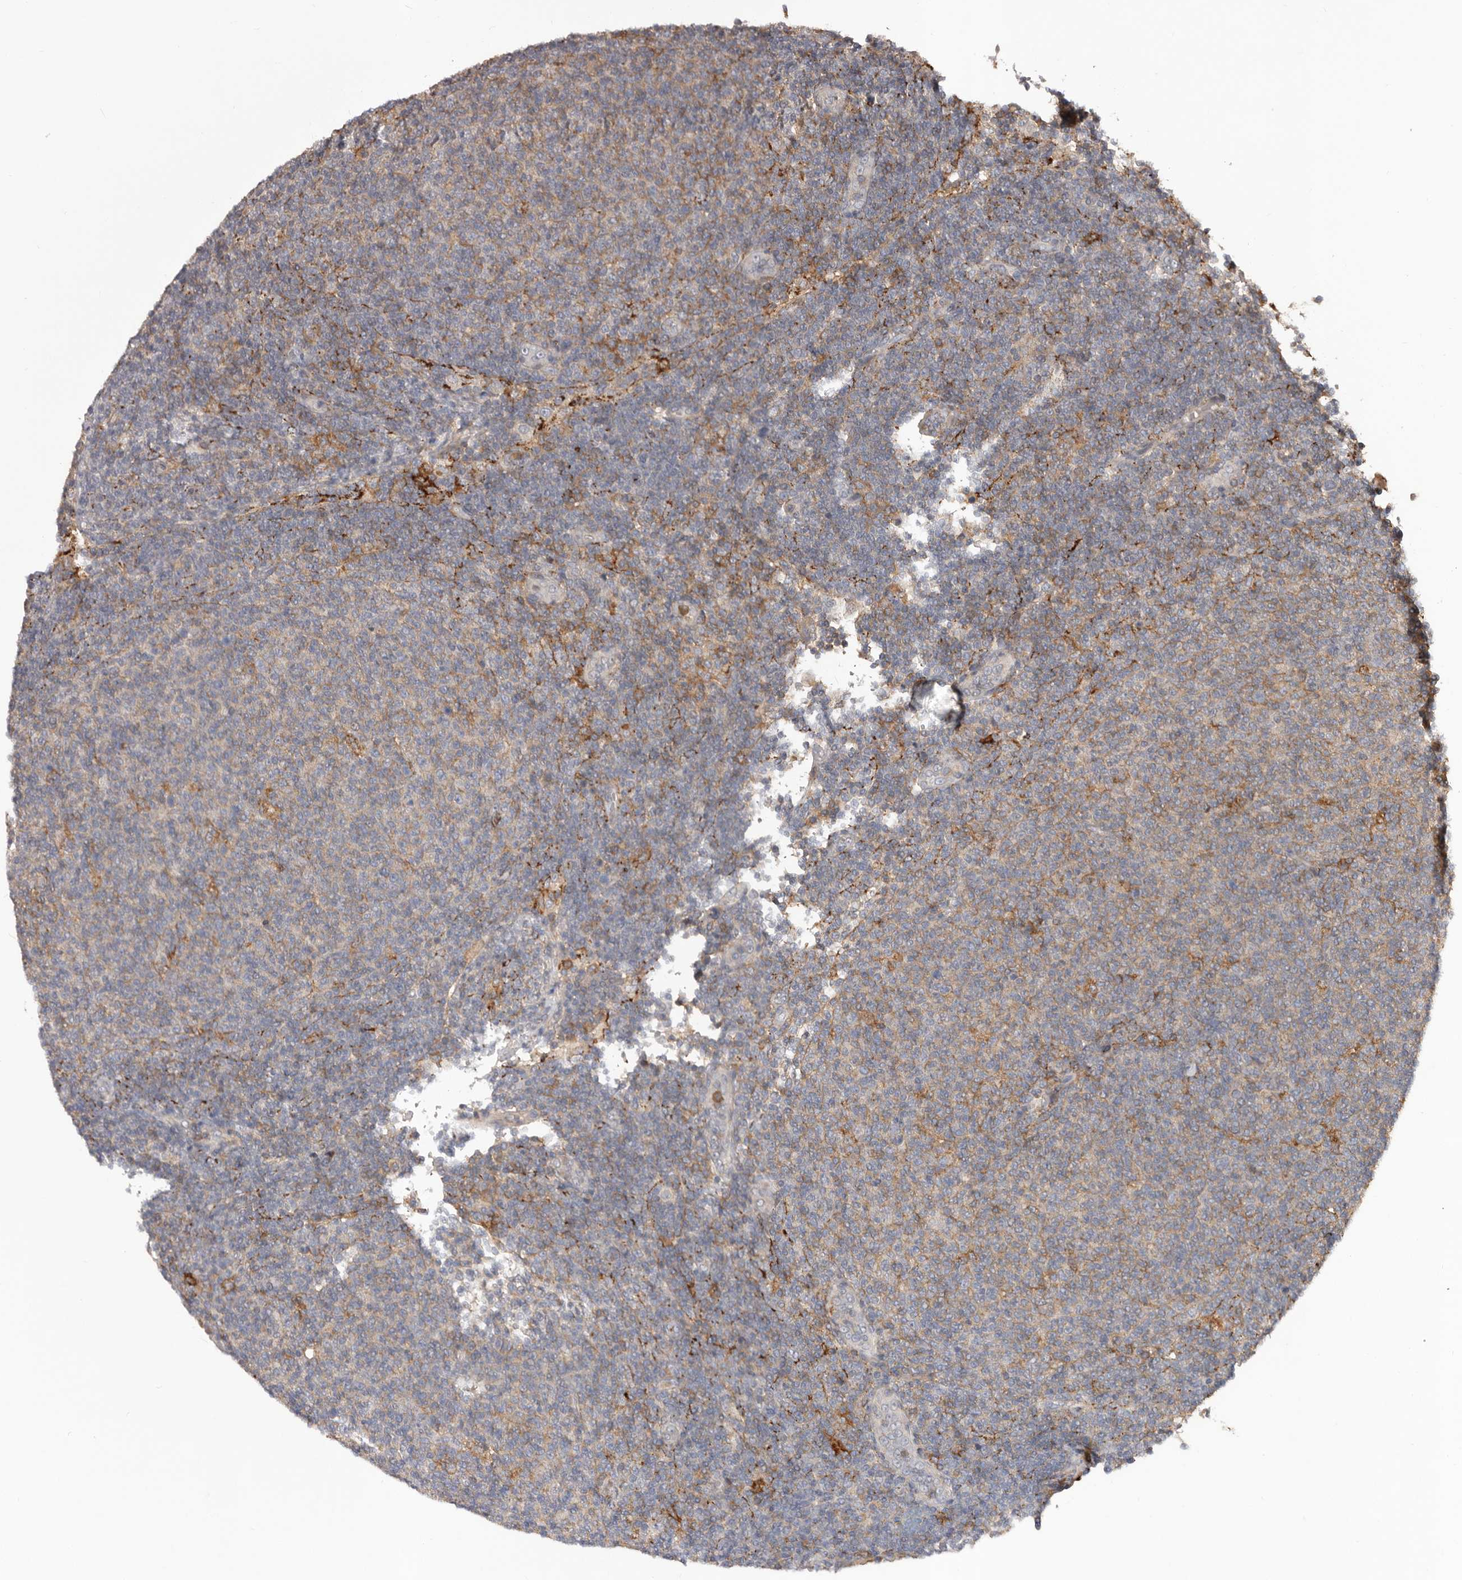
{"staining": {"intensity": "weak", "quantity": "<25%", "location": "cytoplasmic/membranous"}, "tissue": "lymphoma", "cell_type": "Tumor cells", "image_type": "cancer", "snomed": [{"axis": "morphology", "description": "Malignant lymphoma, non-Hodgkin's type, Low grade"}, {"axis": "topography", "description": "Lymph node"}], "caption": "Photomicrograph shows no significant protein positivity in tumor cells of lymphoma.", "gene": "GLIPR2", "patient": {"sex": "male", "age": 66}}